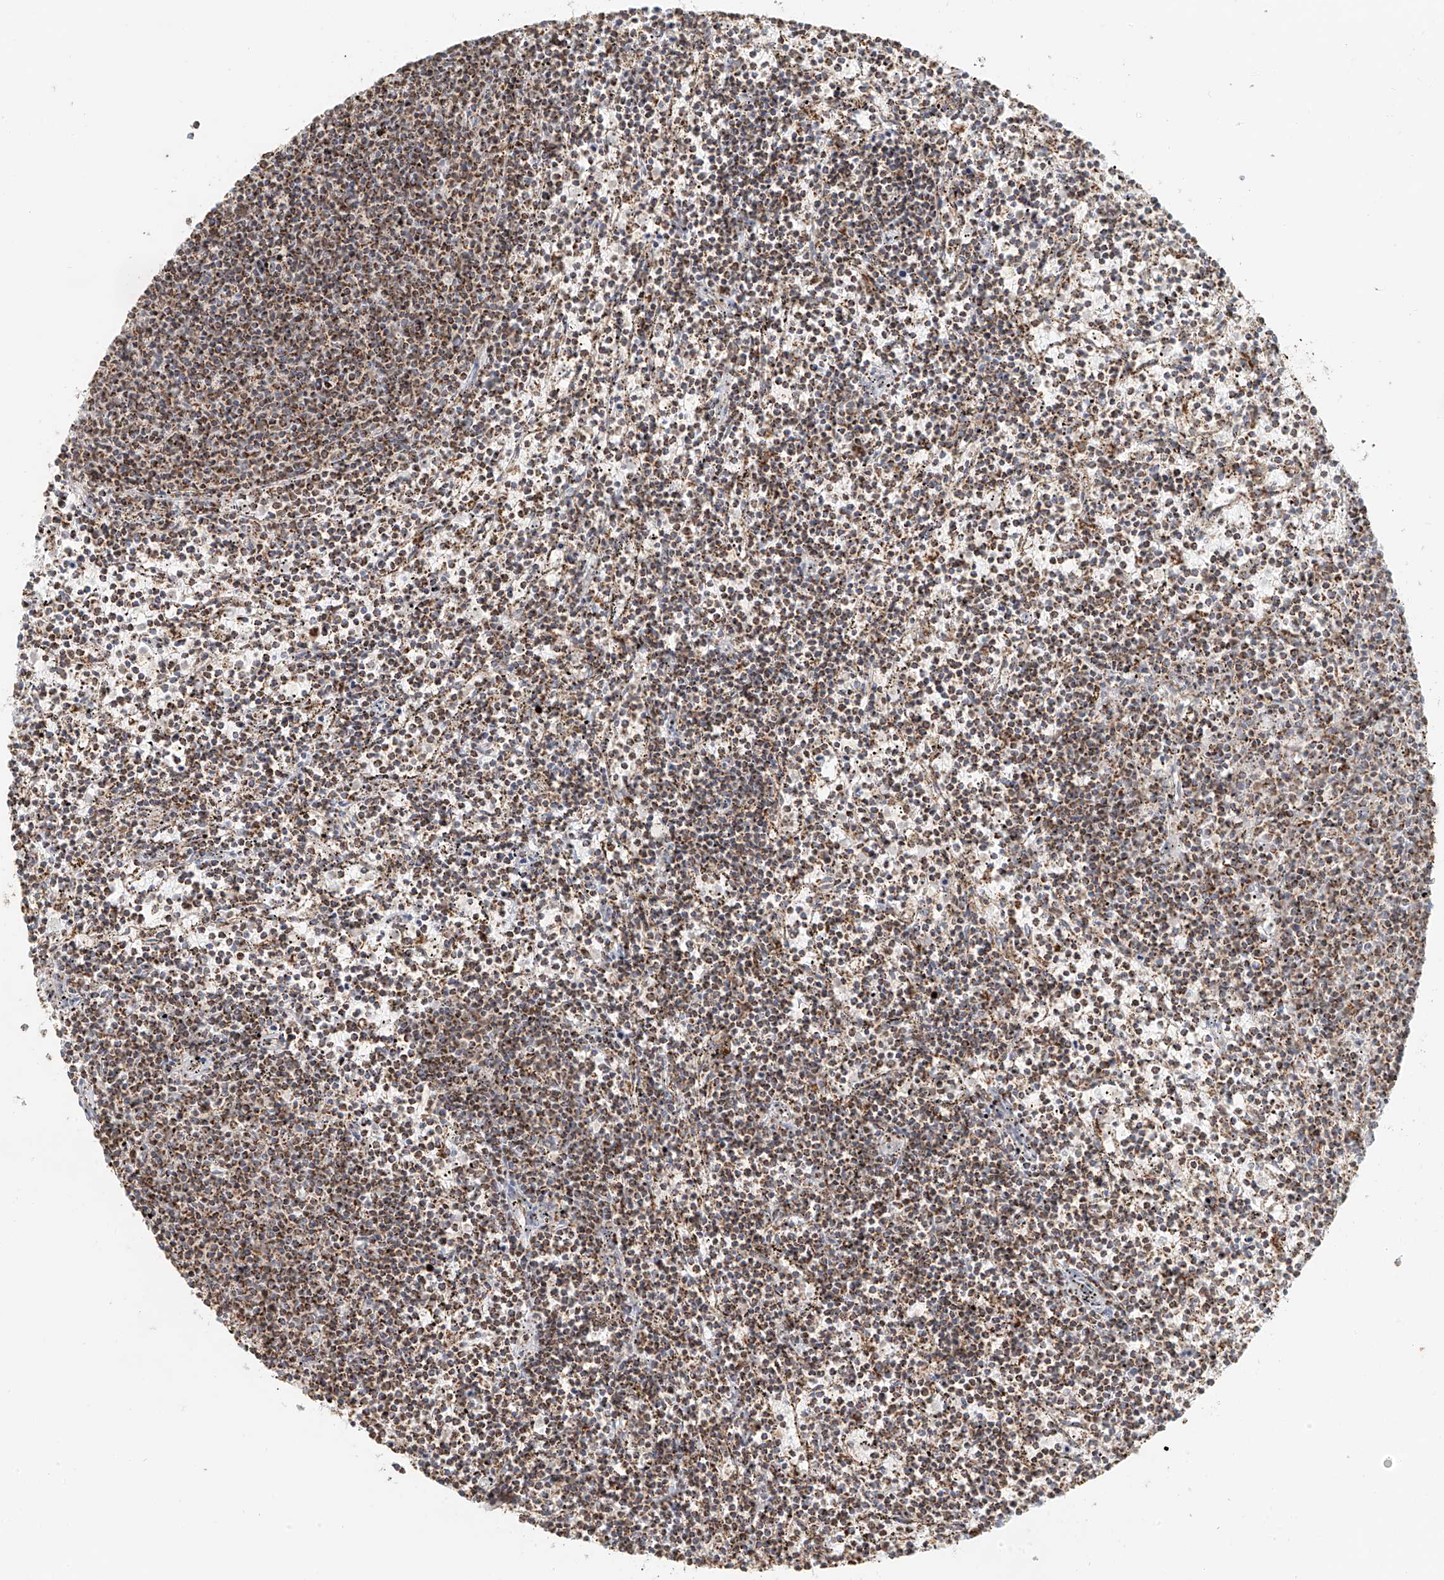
{"staining": {"intensity": "moderate", "quantity": ">75%", "location": "cytoplasmic/membranous"}, "tissue": "lymphoma", "cell_type": "Tumor cells", "image_type": "cancer", "snomed": [{"axis": "morphology", "description": "Malignant lymphoma, non-Hodgkin's type, Low grade"}, {"axis": "topography", "description": "Spleen"}], "caption": "Human malignant lymphoma, non-Hodgkin's type (low-grade) stained with a brown dye reveals moderate cytoplasmic/membranous positive staining in about >75% of tumor cells.", "gene": "MIPEP", "patient": {"sex": "female", "age": 50}}